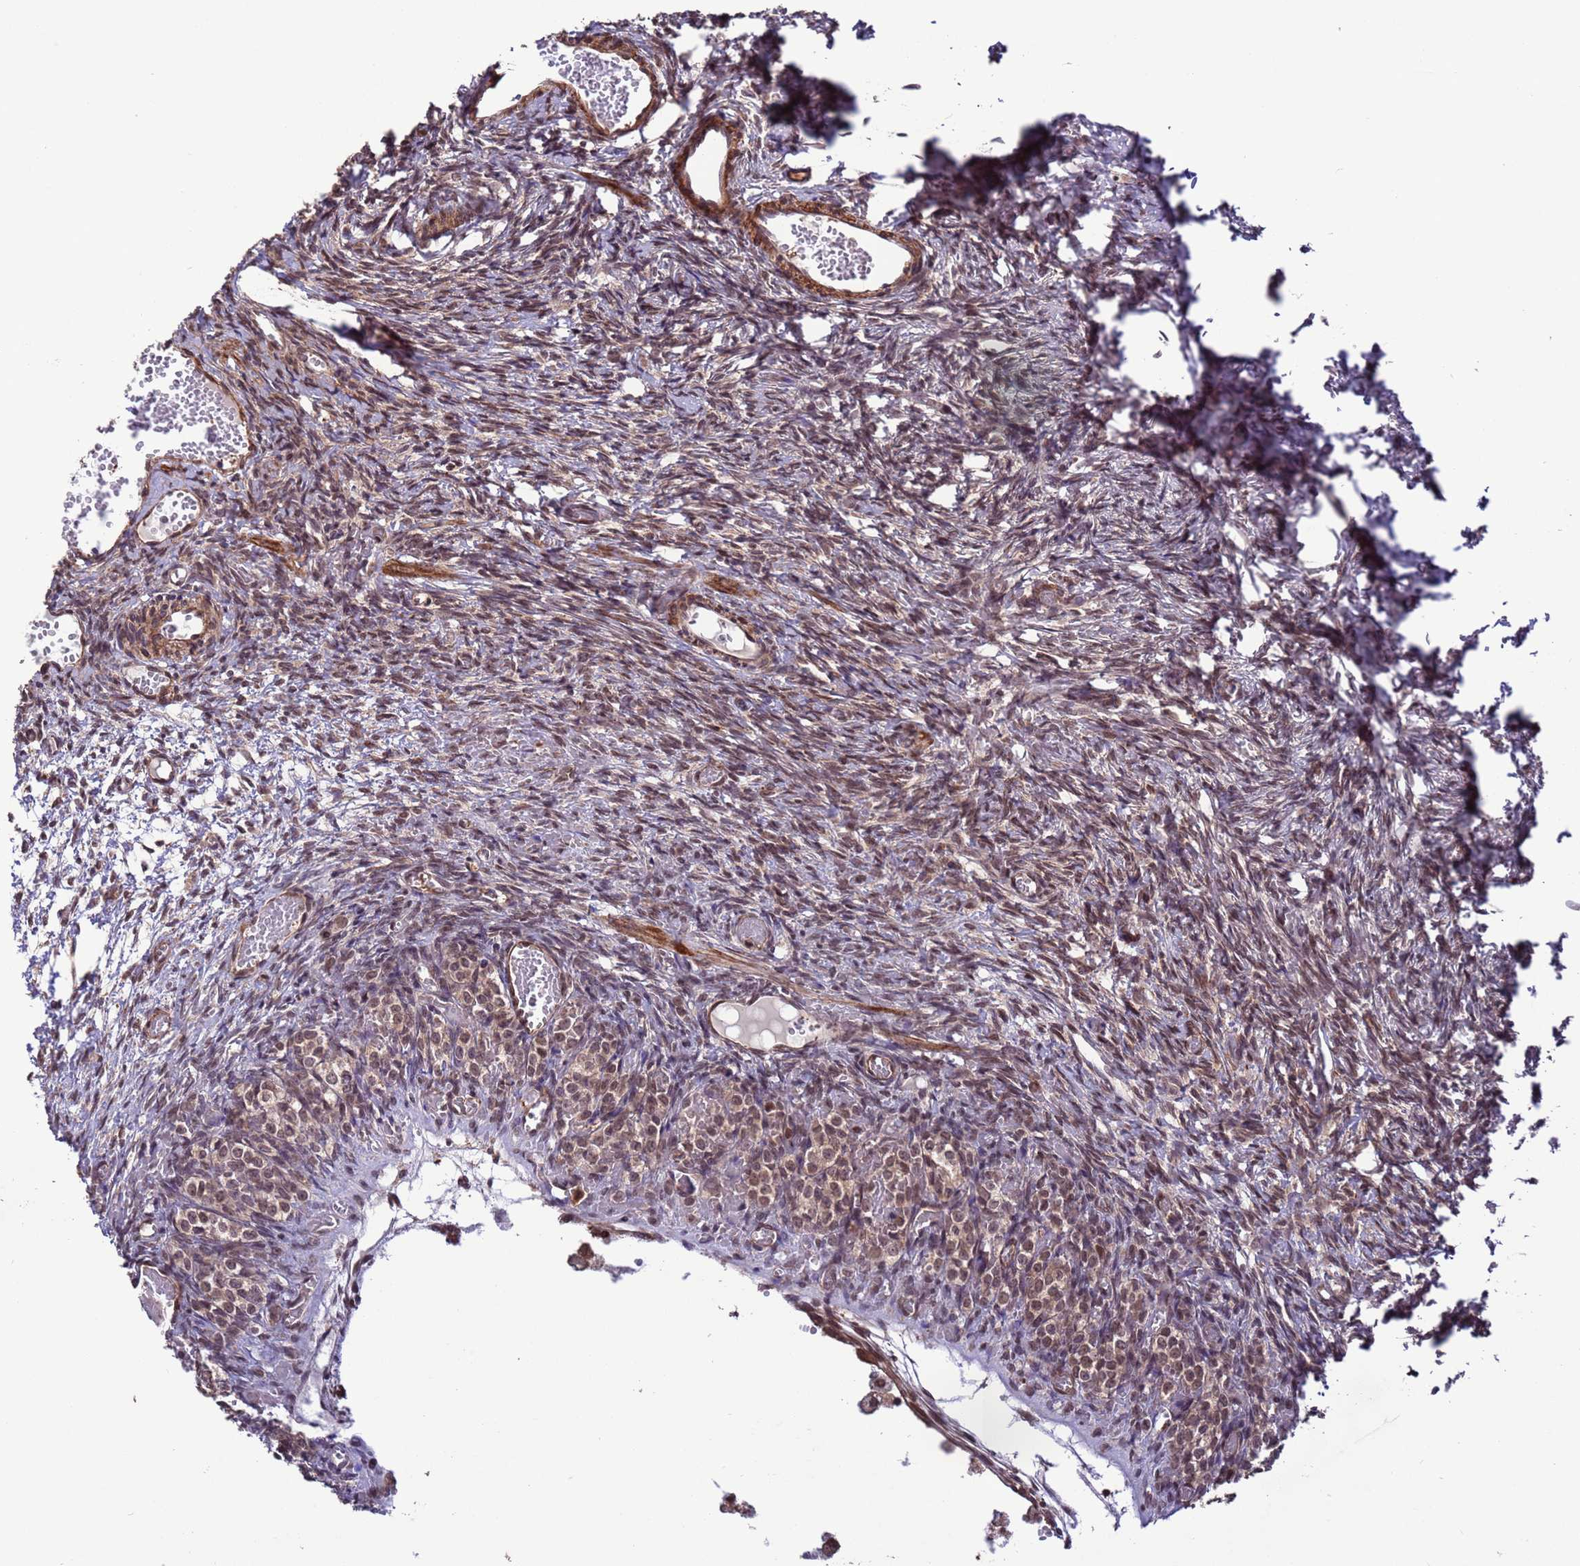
{"staining": {"intensity": "moderate", "quantity": "25%-75%", "location": "nuclear"}, "tissue": "ovary", "cell_type": "Ovarian stroma cells", "image_type": "normal", "snomed": [{"axis": "morphology", "description": "Adenocarcinoma, NOS"}, {"axis": "topography", "description": "Endometrium"}], "caption": "Immunohistochemical staining of normal ovary reveals moderate nuclear protein expression in approximately 25%-75% of ovarian stroma cells. (brown staining indicates protein expression, while blue staining denotes nuclei).", "gene": "VSTM4", "patient": {"sex": "female", "age": 32}}